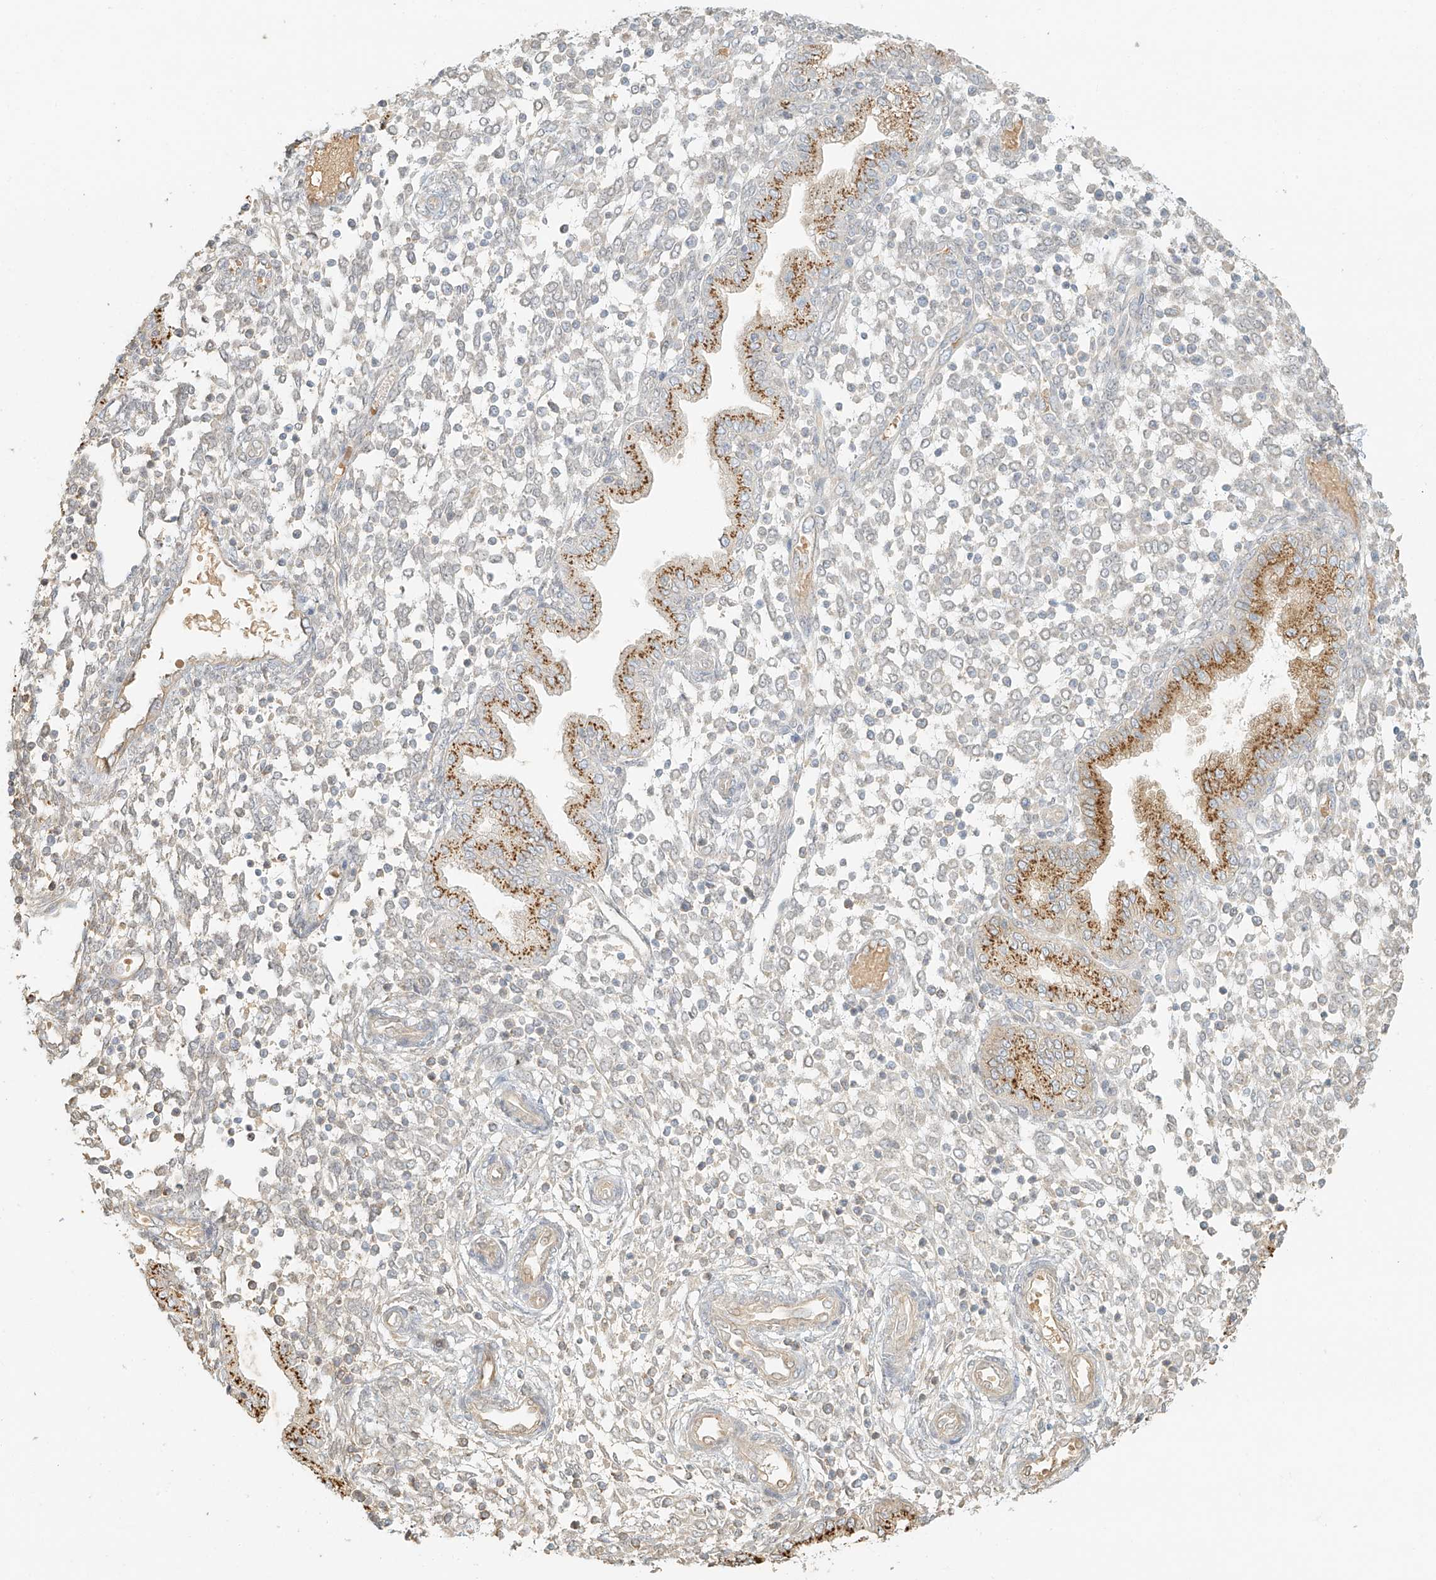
{"staining": {"intensity": "negative", "quantity": "none", "location": "none"}, "tissue": "endometrium", "cell_type": "Cells in endometrial stroma", "image_type": "normal", "snomed": [{"axis": "morphology", "description": "Normal tissue, NOS"}, {"axis": "topography", "description": "Endometrium"}], "caption": "Immunohistochemistry (IHC) image of normal endometrium: endometrium stained with DAB displays no significant protein expression in cells in endometrial stroma. (Stains: DAB immunohistochemistry with hematoxylin counter stain, Microscopy: brightfield microscopy at high magnification).", "gene": "UPK1B", "patient": {"sex": "female", "age": 53}}